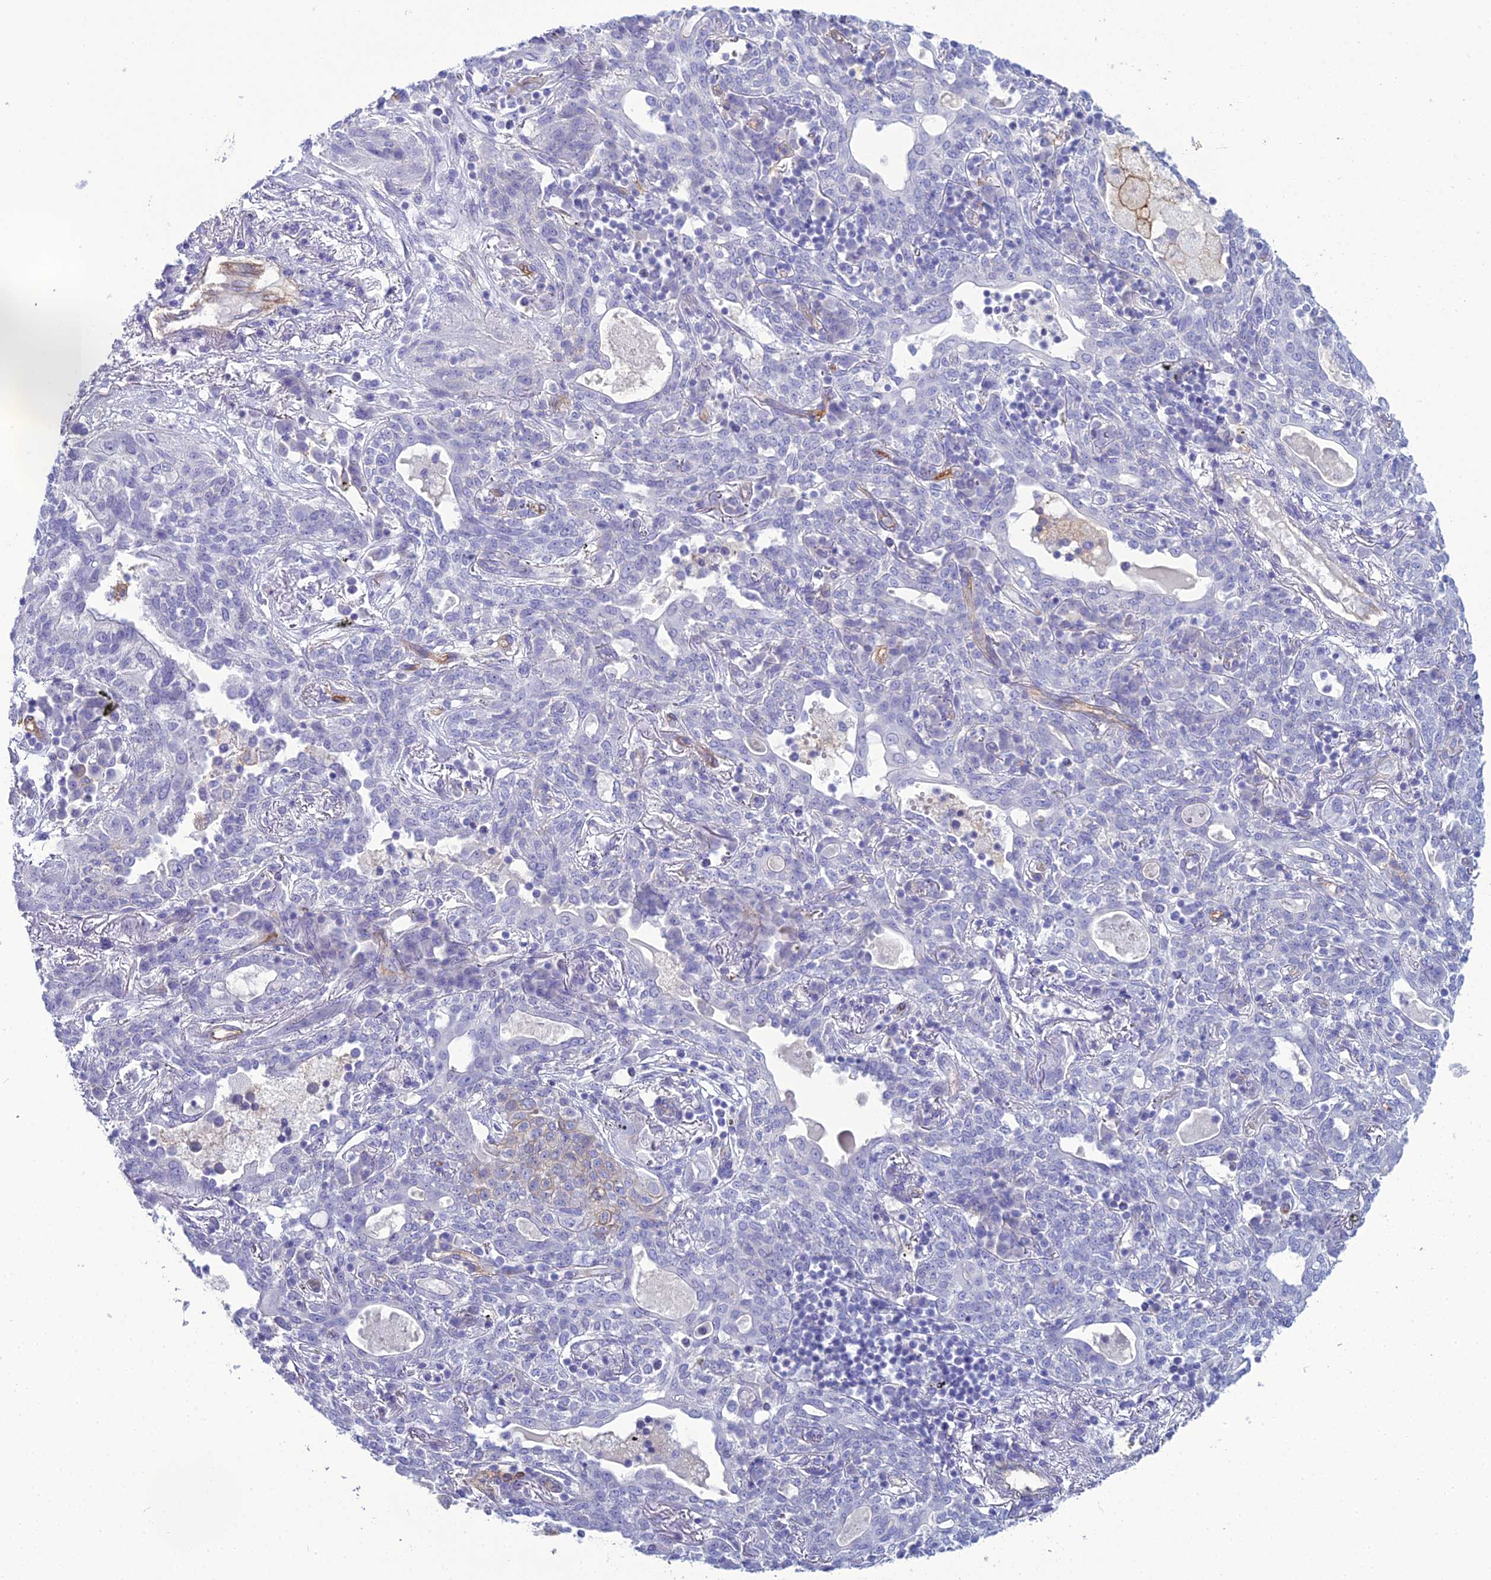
{"staining": {"intensity": "negative", "quantity": "none", "location": "none"}, "tissue": "lung cancer", "cell_type": "Tumor cells", "image_type": "cancer", "snomed": [{"axis": "morphology", "description": "Squamous cell carcinoma, NOS"}, {"axis": "topography", "description": "Lung"}], "caption": "IHC histopathology image of human squamous cell carcinoma (lung) stained for a protein (brown), which exhibits no positivity in tumor cells.", "gene": "ACE", "patient": {"sex": "female", "age": 70}}